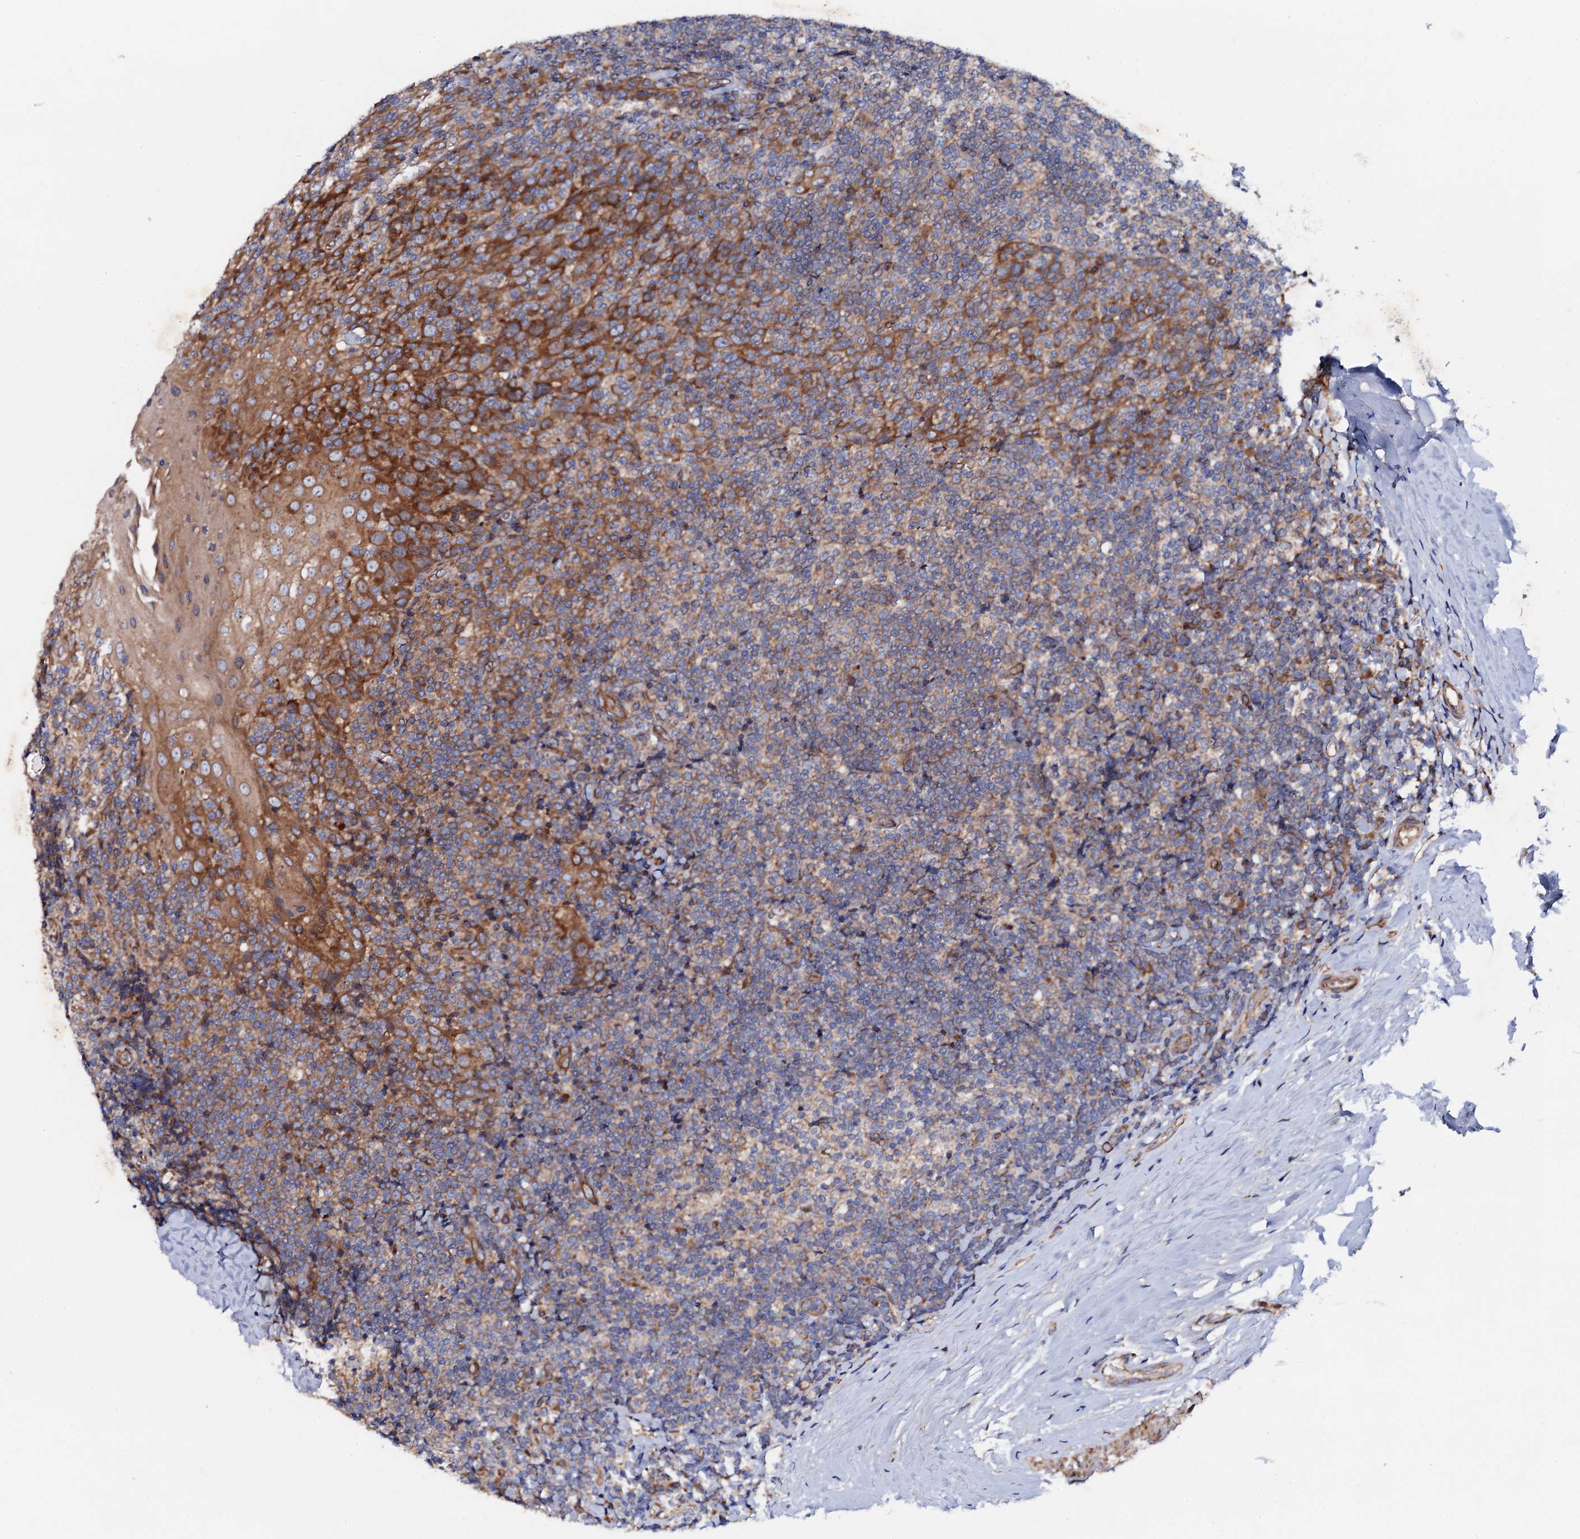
{"staining": {"intensity": "moderate", "quantity": "<25%", "location": "cytoplasmic/membranous"}, "tissue": "tonsil", "cell_type": "Germinal center cells", "image_type": "normal", "snomed": [{"axis": "morphology", "description": "Normal tissue, NOS"}, {"axis": "topography", "description": "Tonsil"}], "caption": "High-magnification brightfield microscopy of benign tonsil stained with DAB (brown) and counterstained with hematoxylin (blue). germinal center cells exhibit moderate cytoplasmic/membranous positivity is seen in about<25% of cells.", "gene": "MRPL48", "patient": {"sex": "male", "age": 37}}